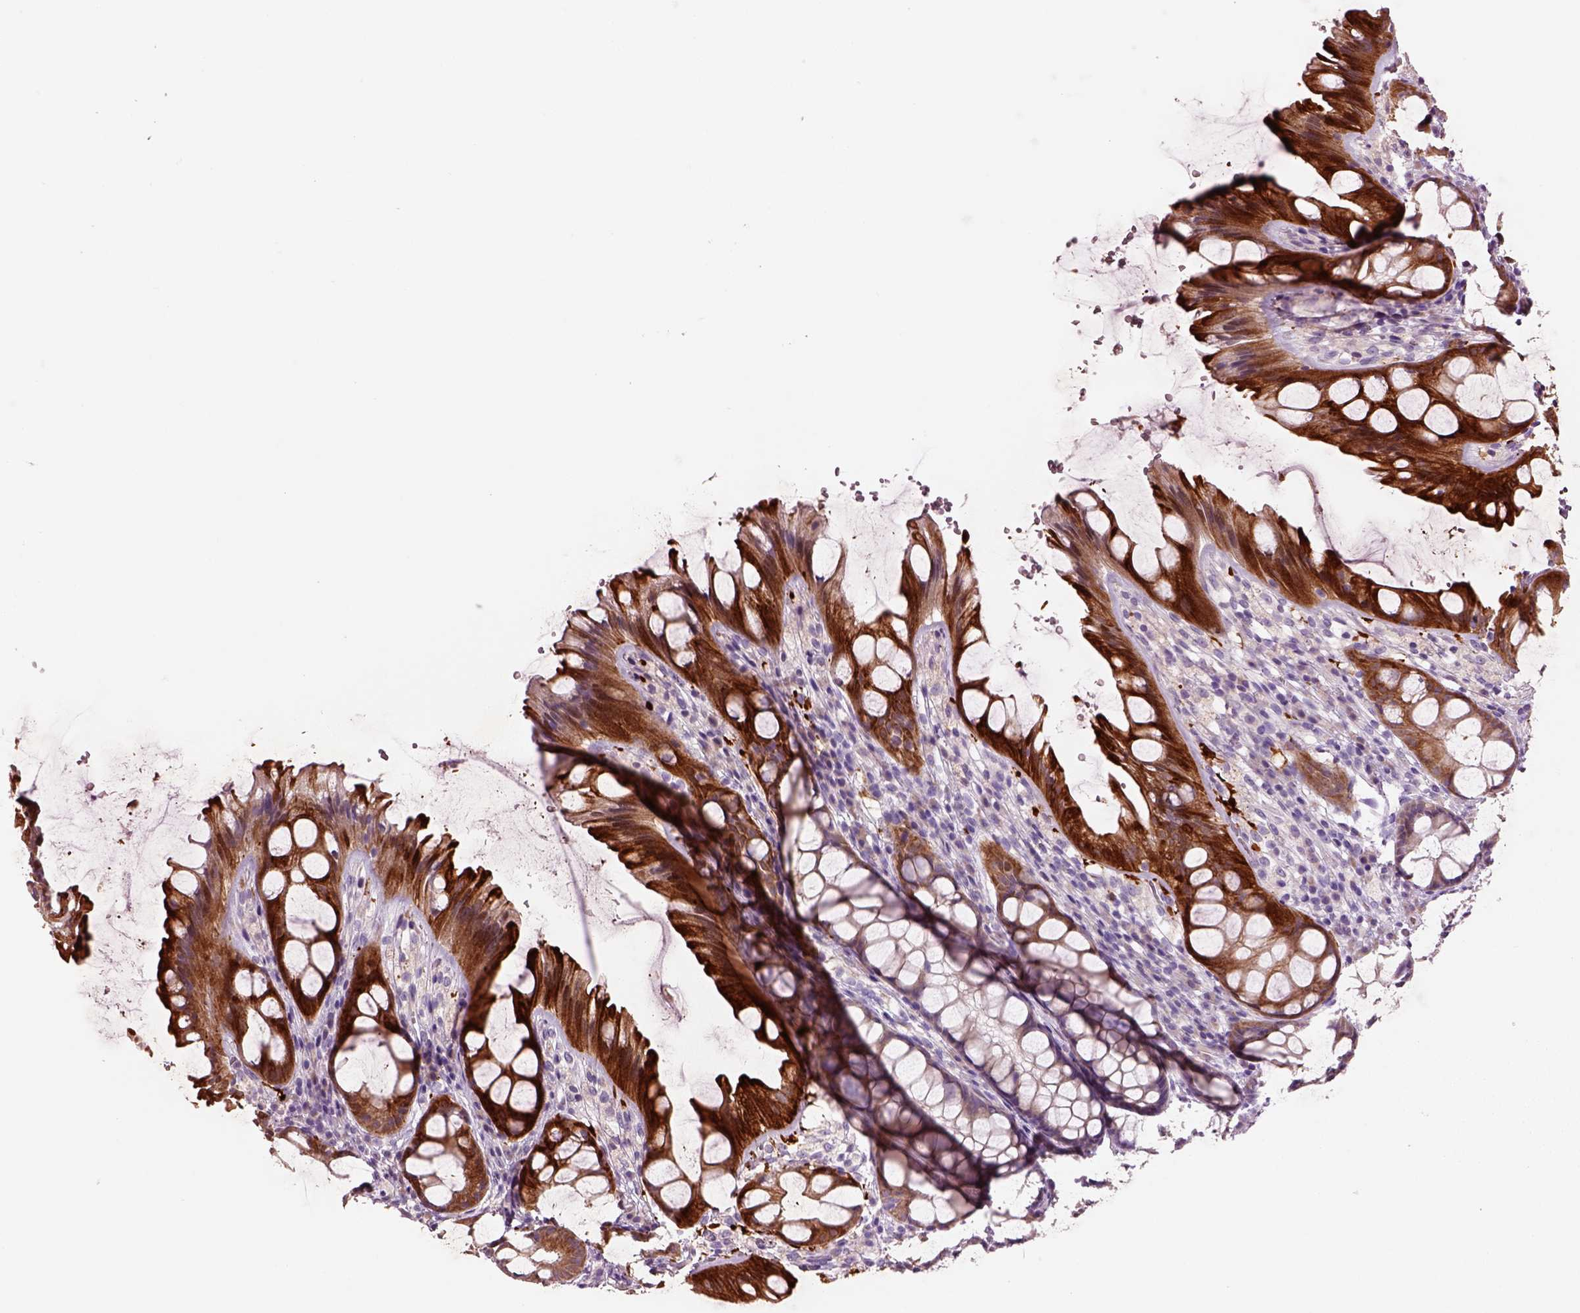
{"staining": {"intensity": "negative", "quantity": "none", "location": "none"}, "tissue": "colon", "cell_type": "Endothelial cells", "image_type": "normal", "snomed": [{"axis": "morphology", "description": "Normal tissue, NOS"}, {"axis": "topography", "description": "Colon"}], "caption": "Immunohistochemistry of normal colon exhibits no staining in endothelial cells.", "gene": "PLPP7", "patient": {"sex": "male", "age": 47}}